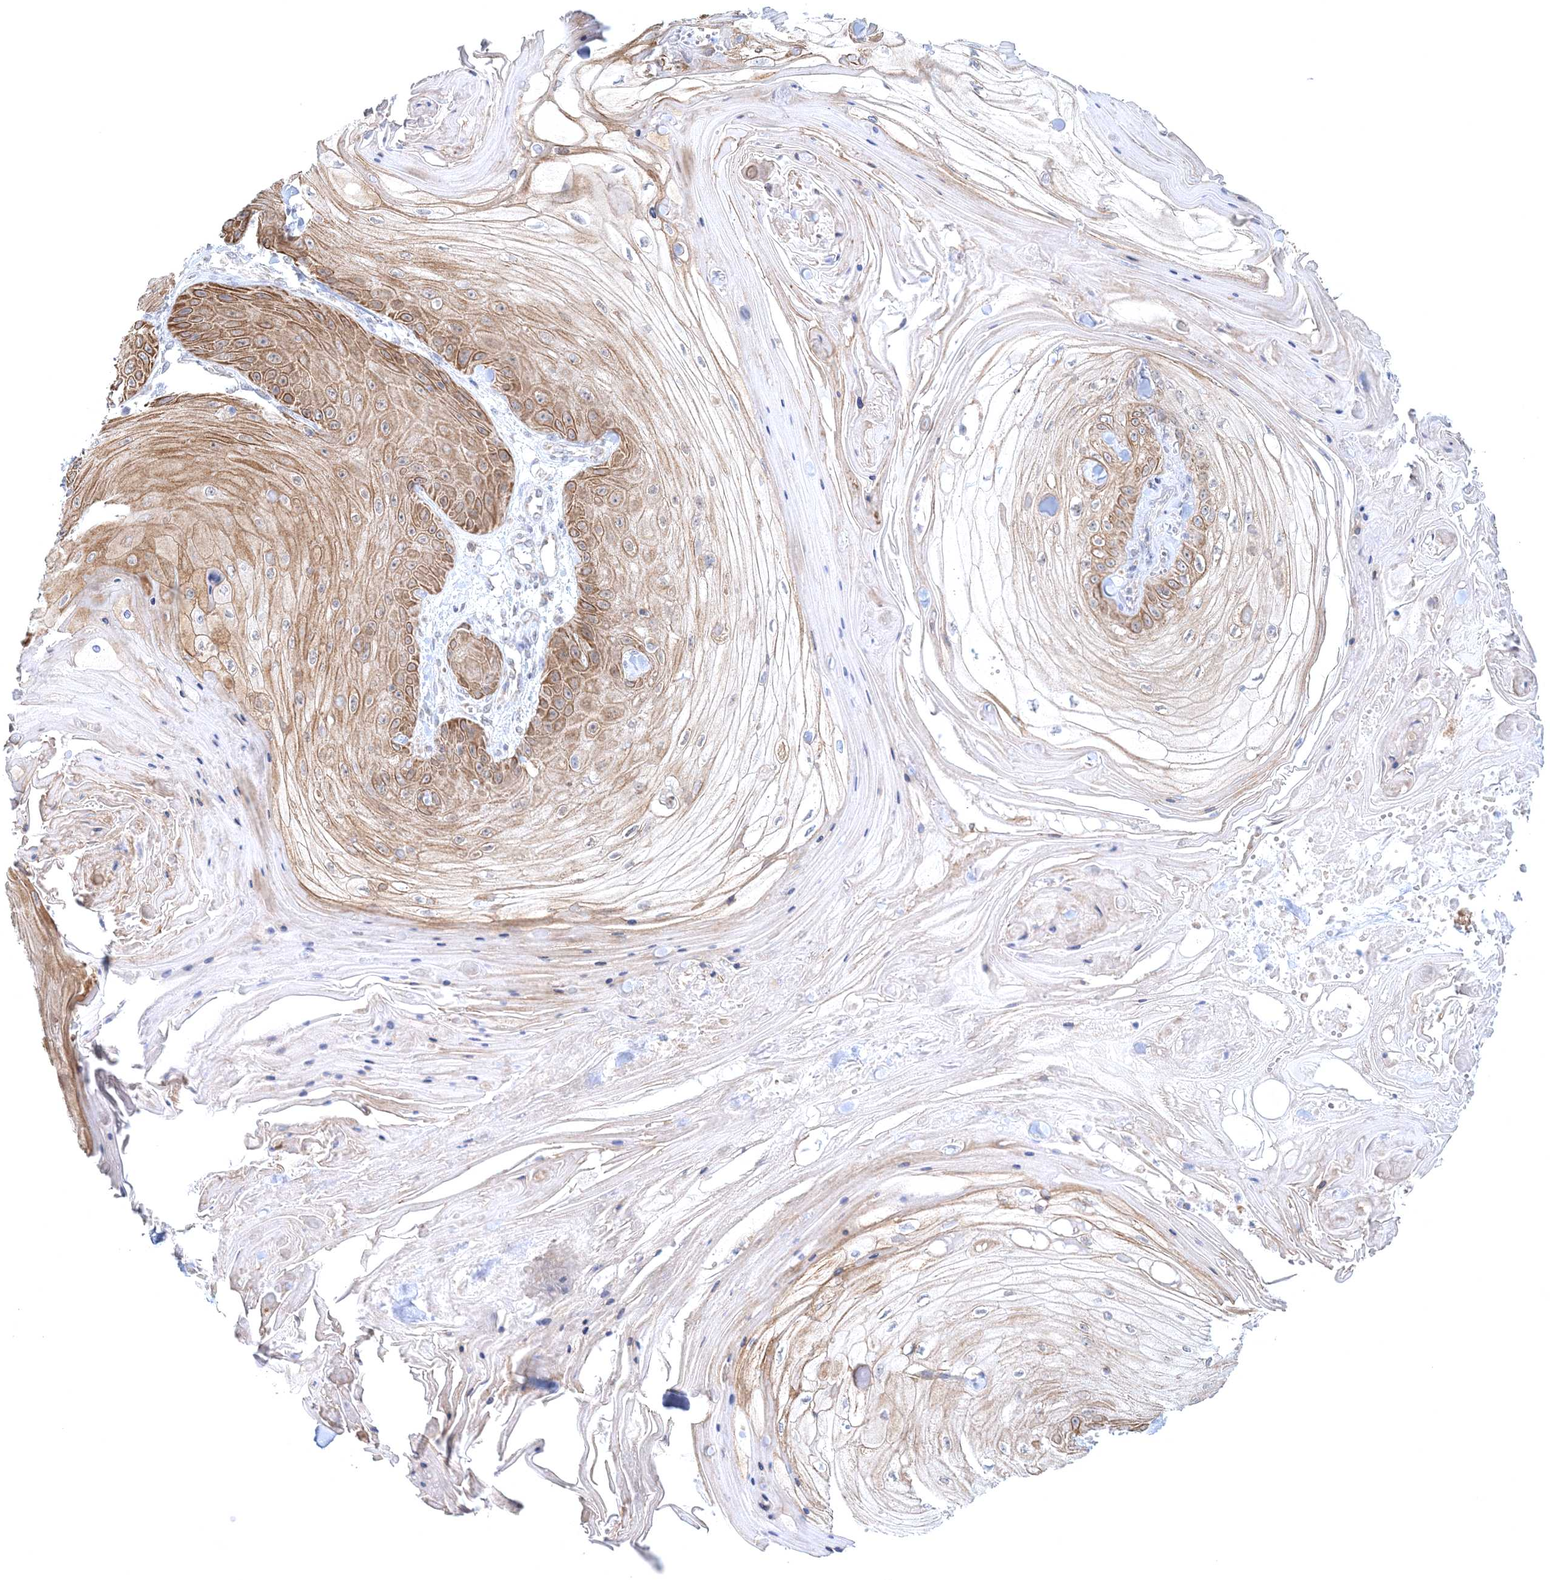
{"staining": {"intensity": "moderate", "quantity": ">75%", "location": "cytoplasmic/membranous"}, "tissue": "skin cancer", "cell_type": "Tumor cells", "image_type": "cancer", "snomed": [{"axis": "morphology", "description": "Squamous cell carcinoma, NOS"}, {"axis": "topography", "description": "Skin"}], "caption": "DAB (3,3'-diaminobenzidine) immunohistochemical staining of skin cancer shows moderate cytoplasmic/membranous protein positivity in approximately >75% of tumor cells. The staining was performed using DAB (3,3'-diaminobenzidine), with brown indicating positive protein expression. Nuclei are stained blue with hematoxylin.", "gene": "RNF150", "patient": {"sex": "male", "age": 74}}